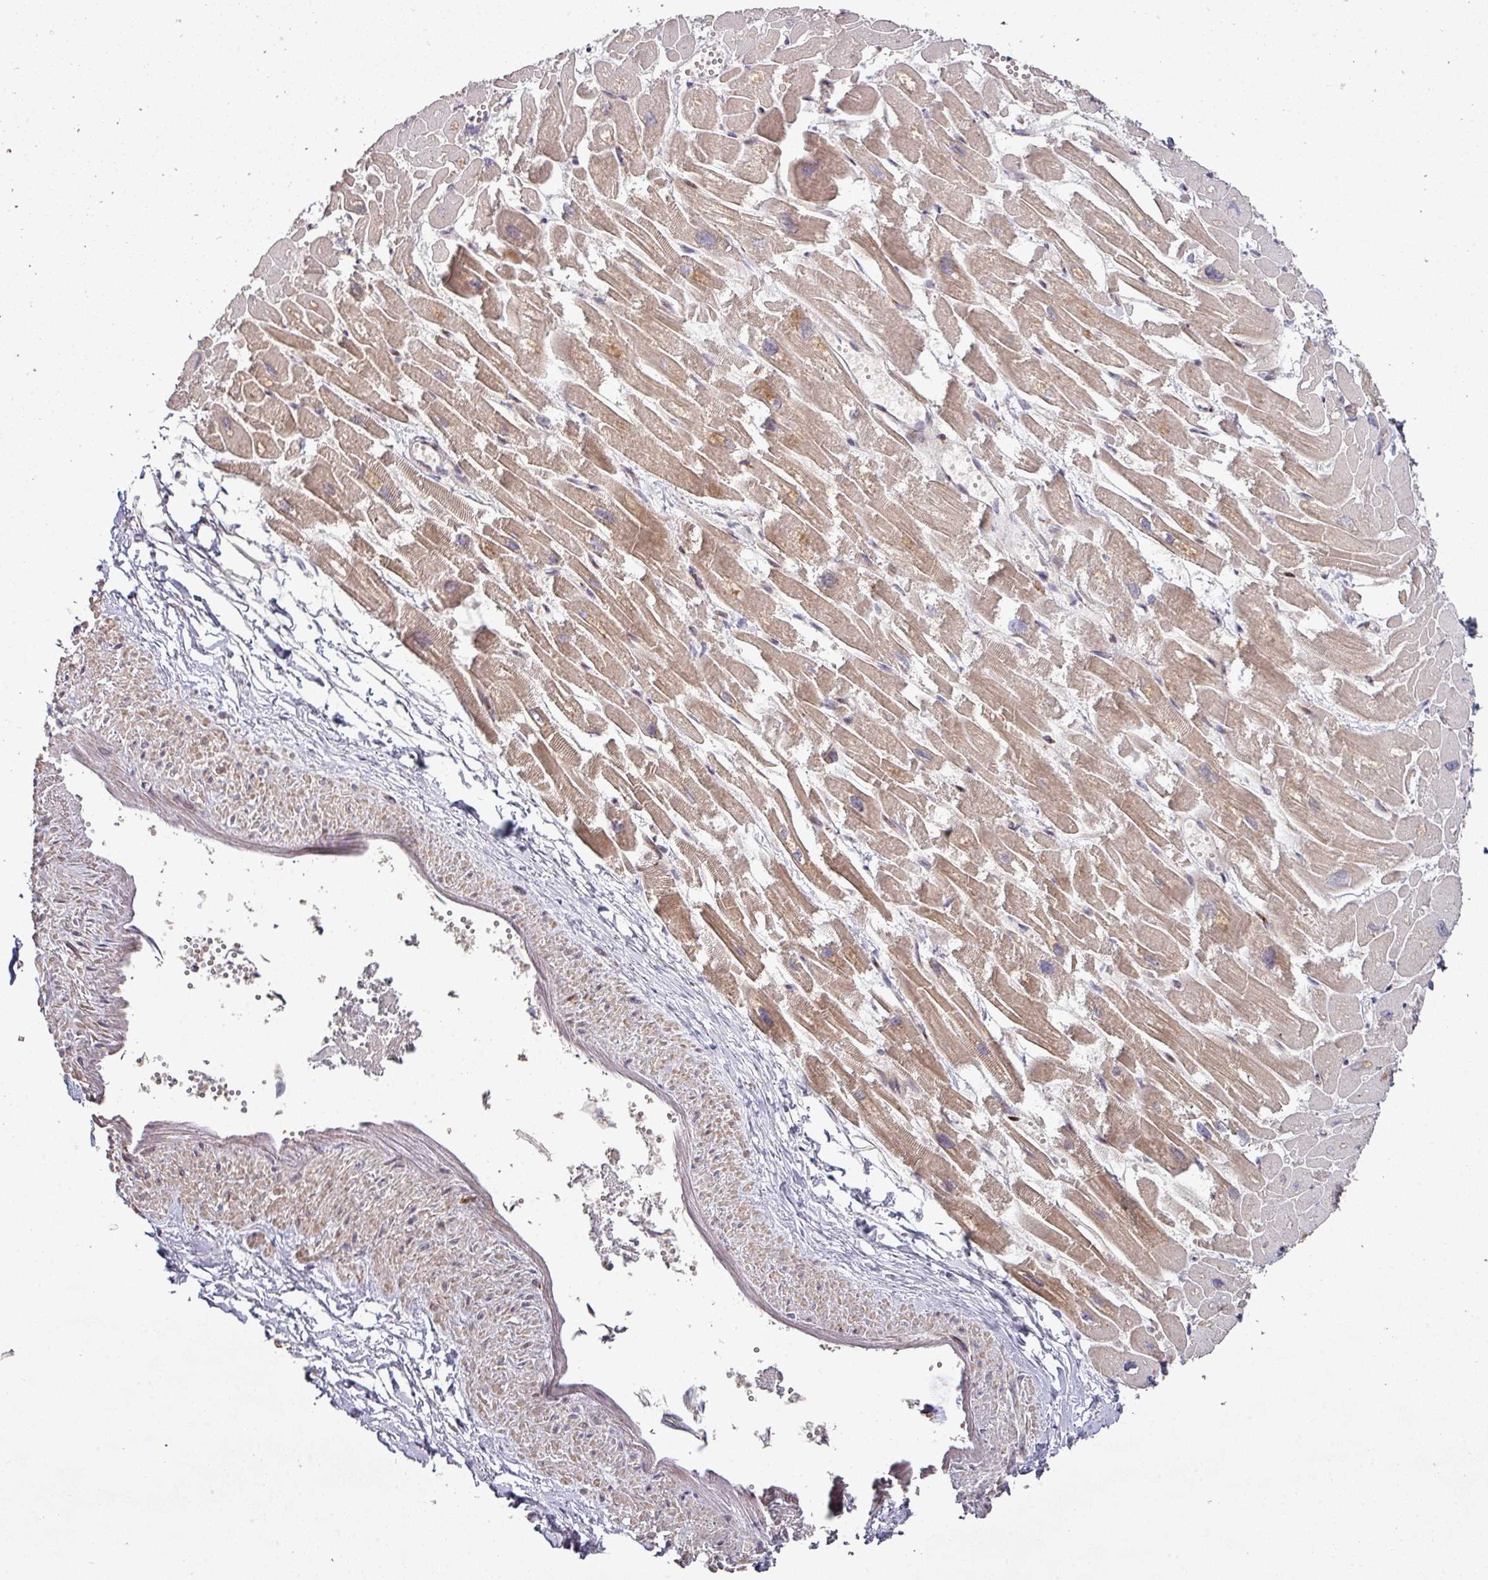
{"staining": {"intensity": "moderate", "quantity": ">75%", "location": "cytoplasmic/membranous"}, "tissue": "heart muscle", "cell_type": "Cardiomyocytes", "image_type": "normal", "snomed": [{"axis": "morphology", "description": "Normal tissue, NOS"}, {"axis": "topography", "description": "Heart"}], "caption": "Protein expression by IHC demonstrates moderate cytoplasmic/membranous expression in about >75% of cardiomyocytes in normal heart muscle. (brown staining indicates protein expression, while blue staining denotes nuclei).", "gene": "RPL23A", "patient": {"sex": "male", "age": 54}}